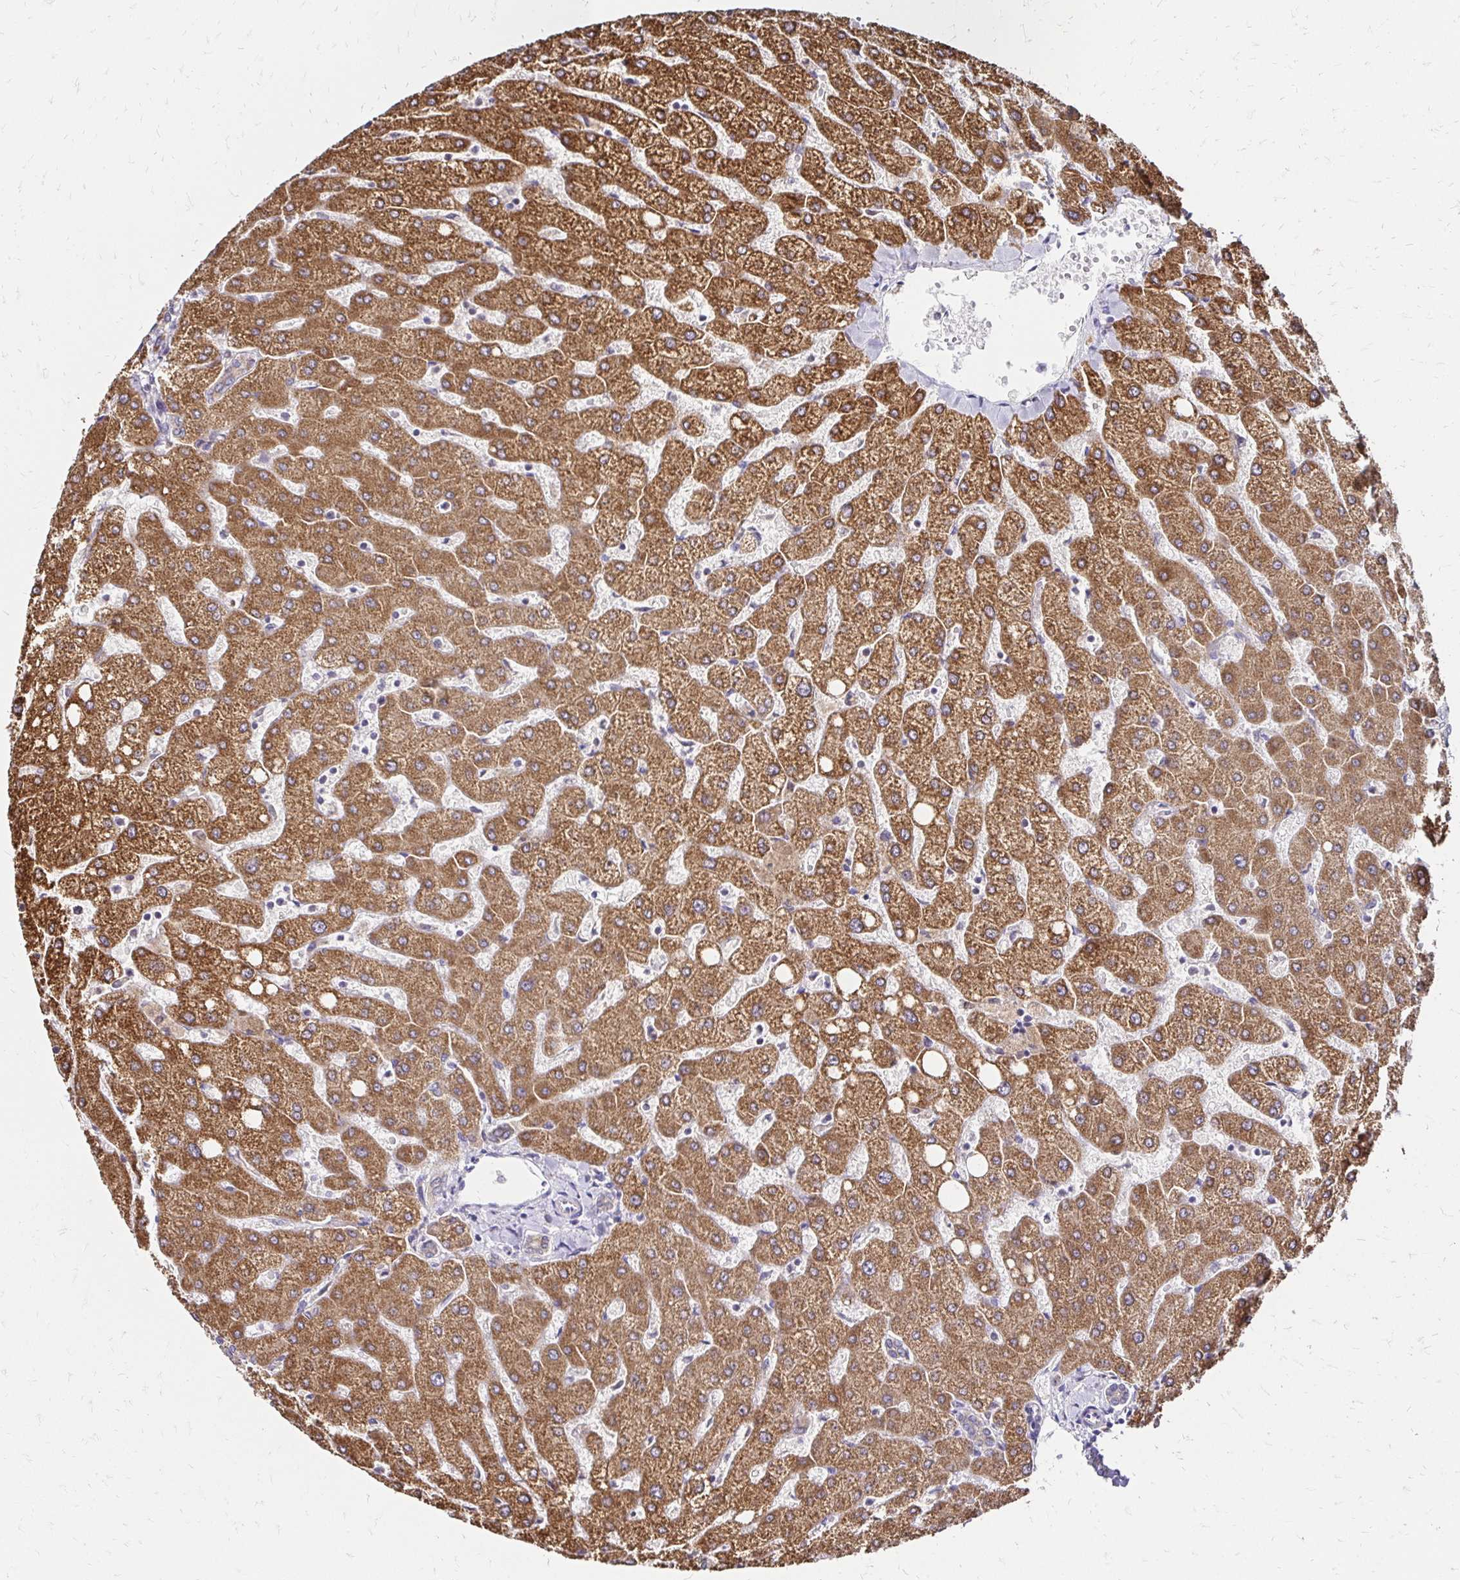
{"staining": {"intensity": "weak", "quantity": "25%-75%", "location": "cytoplasmic/membranous"}, "tissue": "liver", "cell_type": "Cholangiocytes", "image_type": "normal", "snomed": [{"axis": "morphology", "description": "Normal tissue, NOS"}, {"axis": "topography", "description": "Liver"}], "caption": "Brown immunohistochemical staining in normal liver reveals weak cytoplasmic/membranous positivity in approximately 25%-75% of cholangiocytes. (Stains: DAB in brown, nuclei in blue, Microscopy: brightfield microscopy at high magnification).", "gene": "ZW10", "patient": {"sex": "female", "age": 54}}